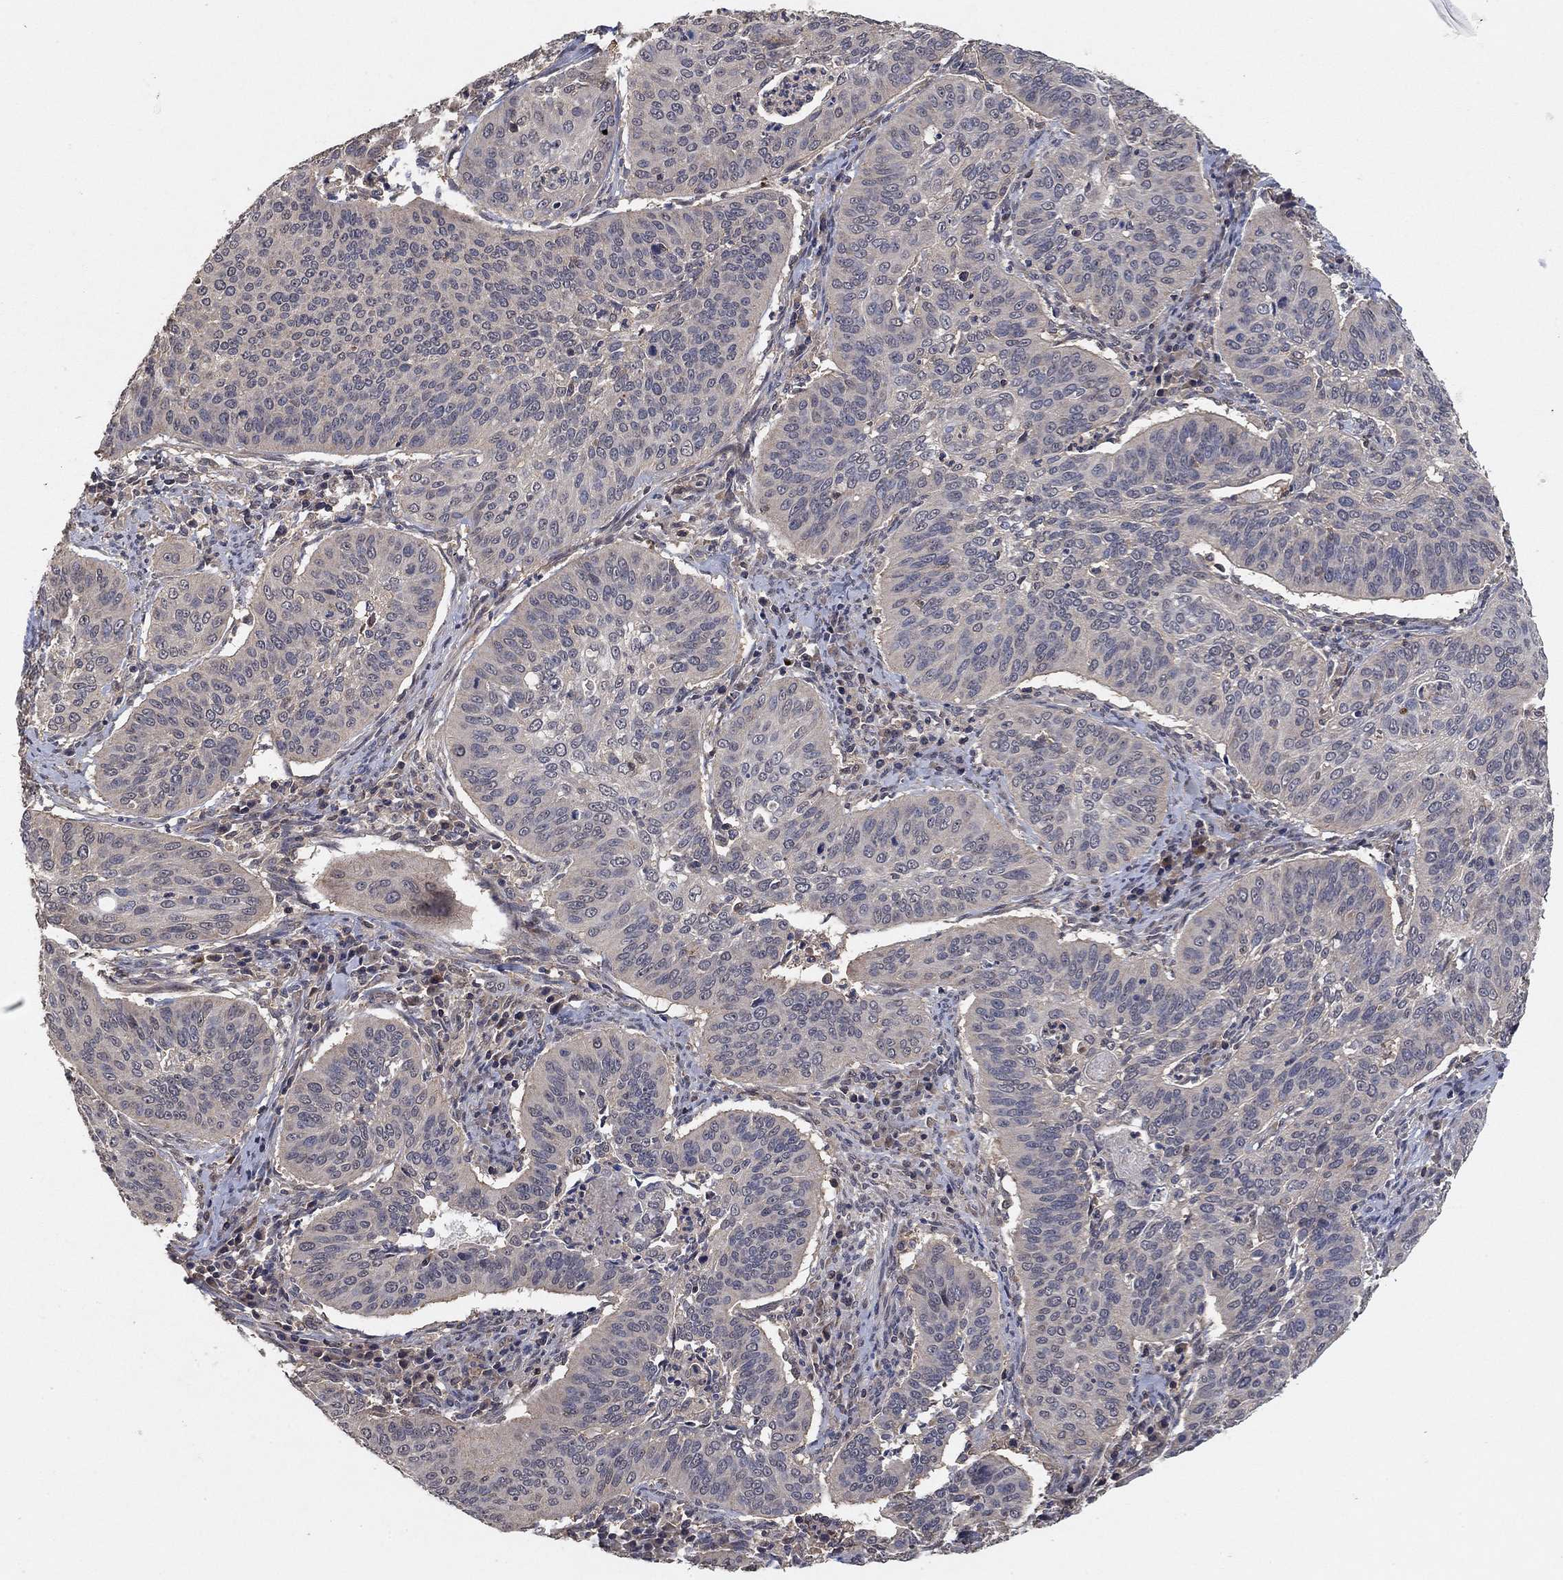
{"staining": {"intensity": "negative", "quantity": "none", "location": "none"}, "tissue": "cervical cancer", "cell_type": "Tumor cells", "image_type": "cancer", "snomed": [{"axis": "morphology", "description": "Normal tissue, NOS"}, {"axis": "morphology", "description": "Squamous cell carcinoma, NOS"}, {"axis": "topography", "description": "Cervix"}], "caption": "A high-resolution micrograph shows immunohistochemistry staining of cervical cancer (squamous cell carcinoma), which reveals no significant expression in tumor cells.", "gene": "CCDC43", "patient": {"sex": "female", "age": 39}}